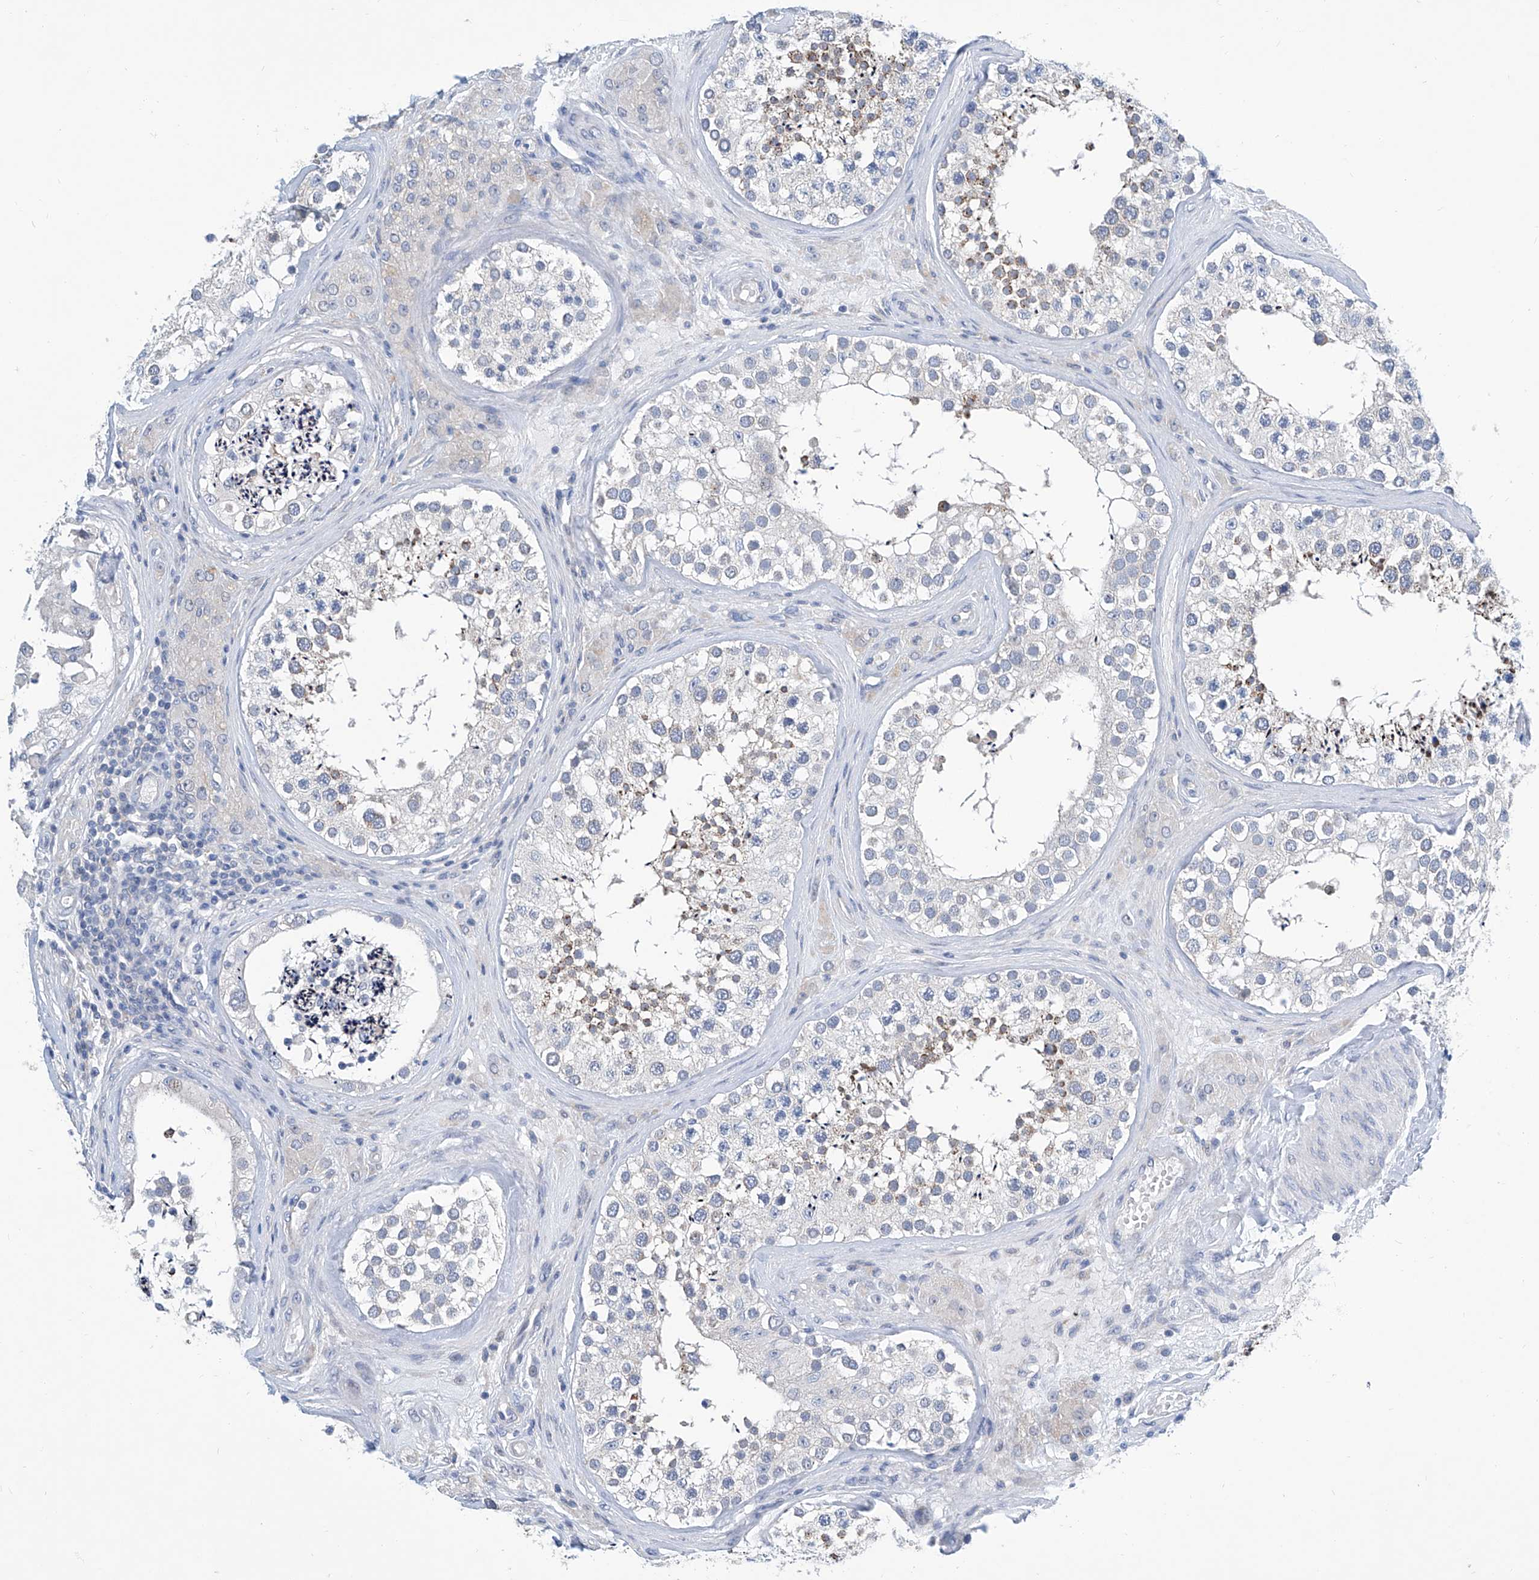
{"staining": {"intensity": "moderate", "quantity": "<25%", "location": "cytoplasmic/membranous"}, "tissue": "testis", "cell_type": "Cells in seminiferous ducts", "image_type": "normal", "snomed": [{"axis": "morphology", "description": "Normal tissue, NOS"}, {"axis": "topography", "description": "Testis"}], "caption": "Protein expression analysis of benign human testis reveals moderate cytoplasmic/membranous staining in approximately <25% of cells in seminiferous ducts. (Stains: DAB (3,3'-diaminobenzidine) in brown, nuclei in blue, Microscopy: brightfield microscopy at high magnification).", "gene": "ZNF519", "patient": {"sex": "male", "age": 46}}